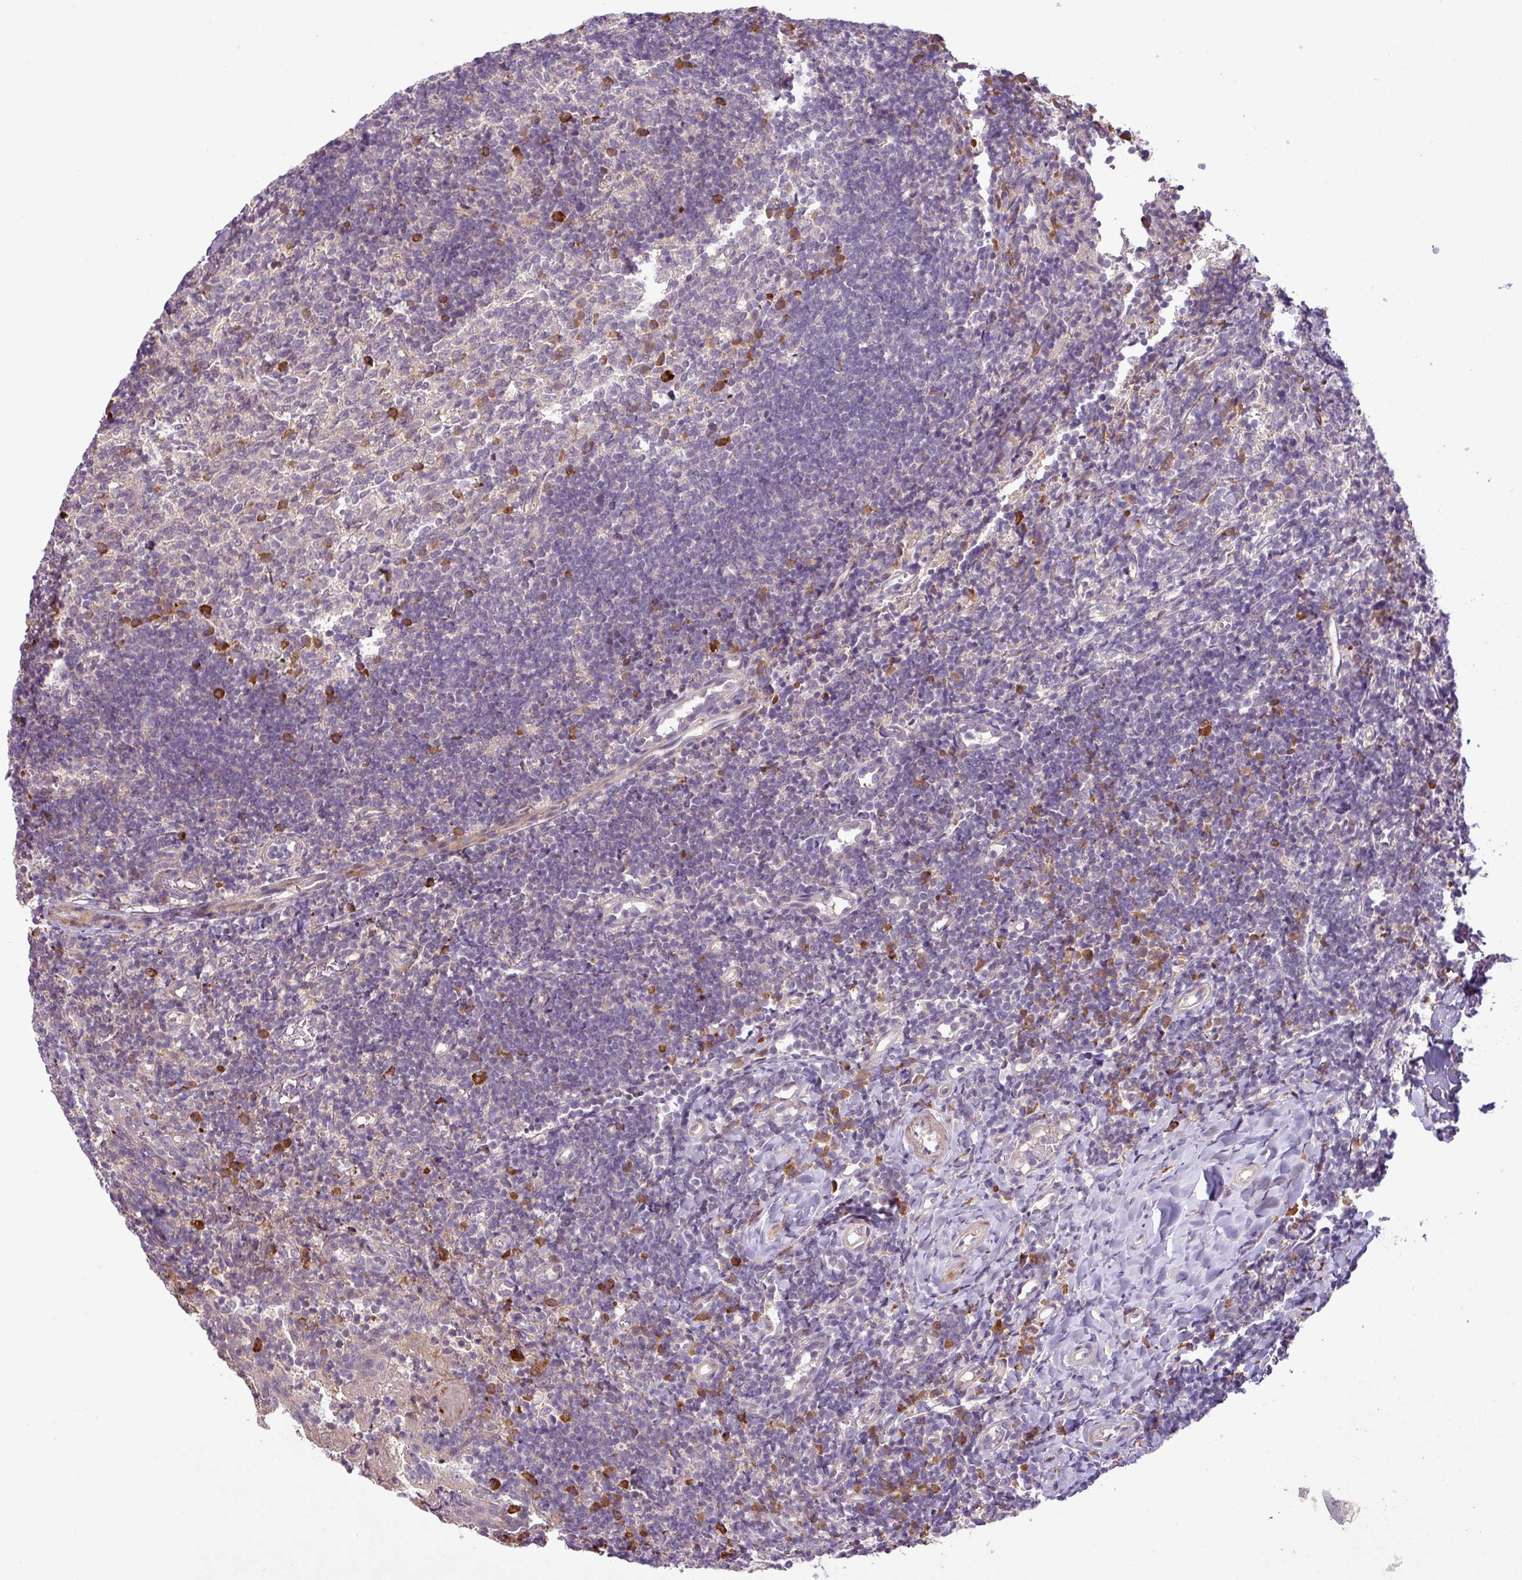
{"staining": {"intensity": "strong", "quantity": "<25%", "location": "cytoplasmic/membranous"}, "tissue": "tonsil", "cell_type": "Germinal center cells", "image_type": "normal", "snomed": [{"axis": "morphology", "description": "Normal tissue, NOS"}, {"axis": "topography", "description": "Tonsil"}], "caption": "Immunohistochemical staining of benign human tonsil shows <25% levels of strong cytoplasmic/membranous protein expression in approximately <25% of germinal center cells. (DAB (3,3'-diaminobenzidine) = brown stain, brightfield microscopy at high magnification).", "gene": "MOCS3", "patient": {"sex": "female", "age": 10}}